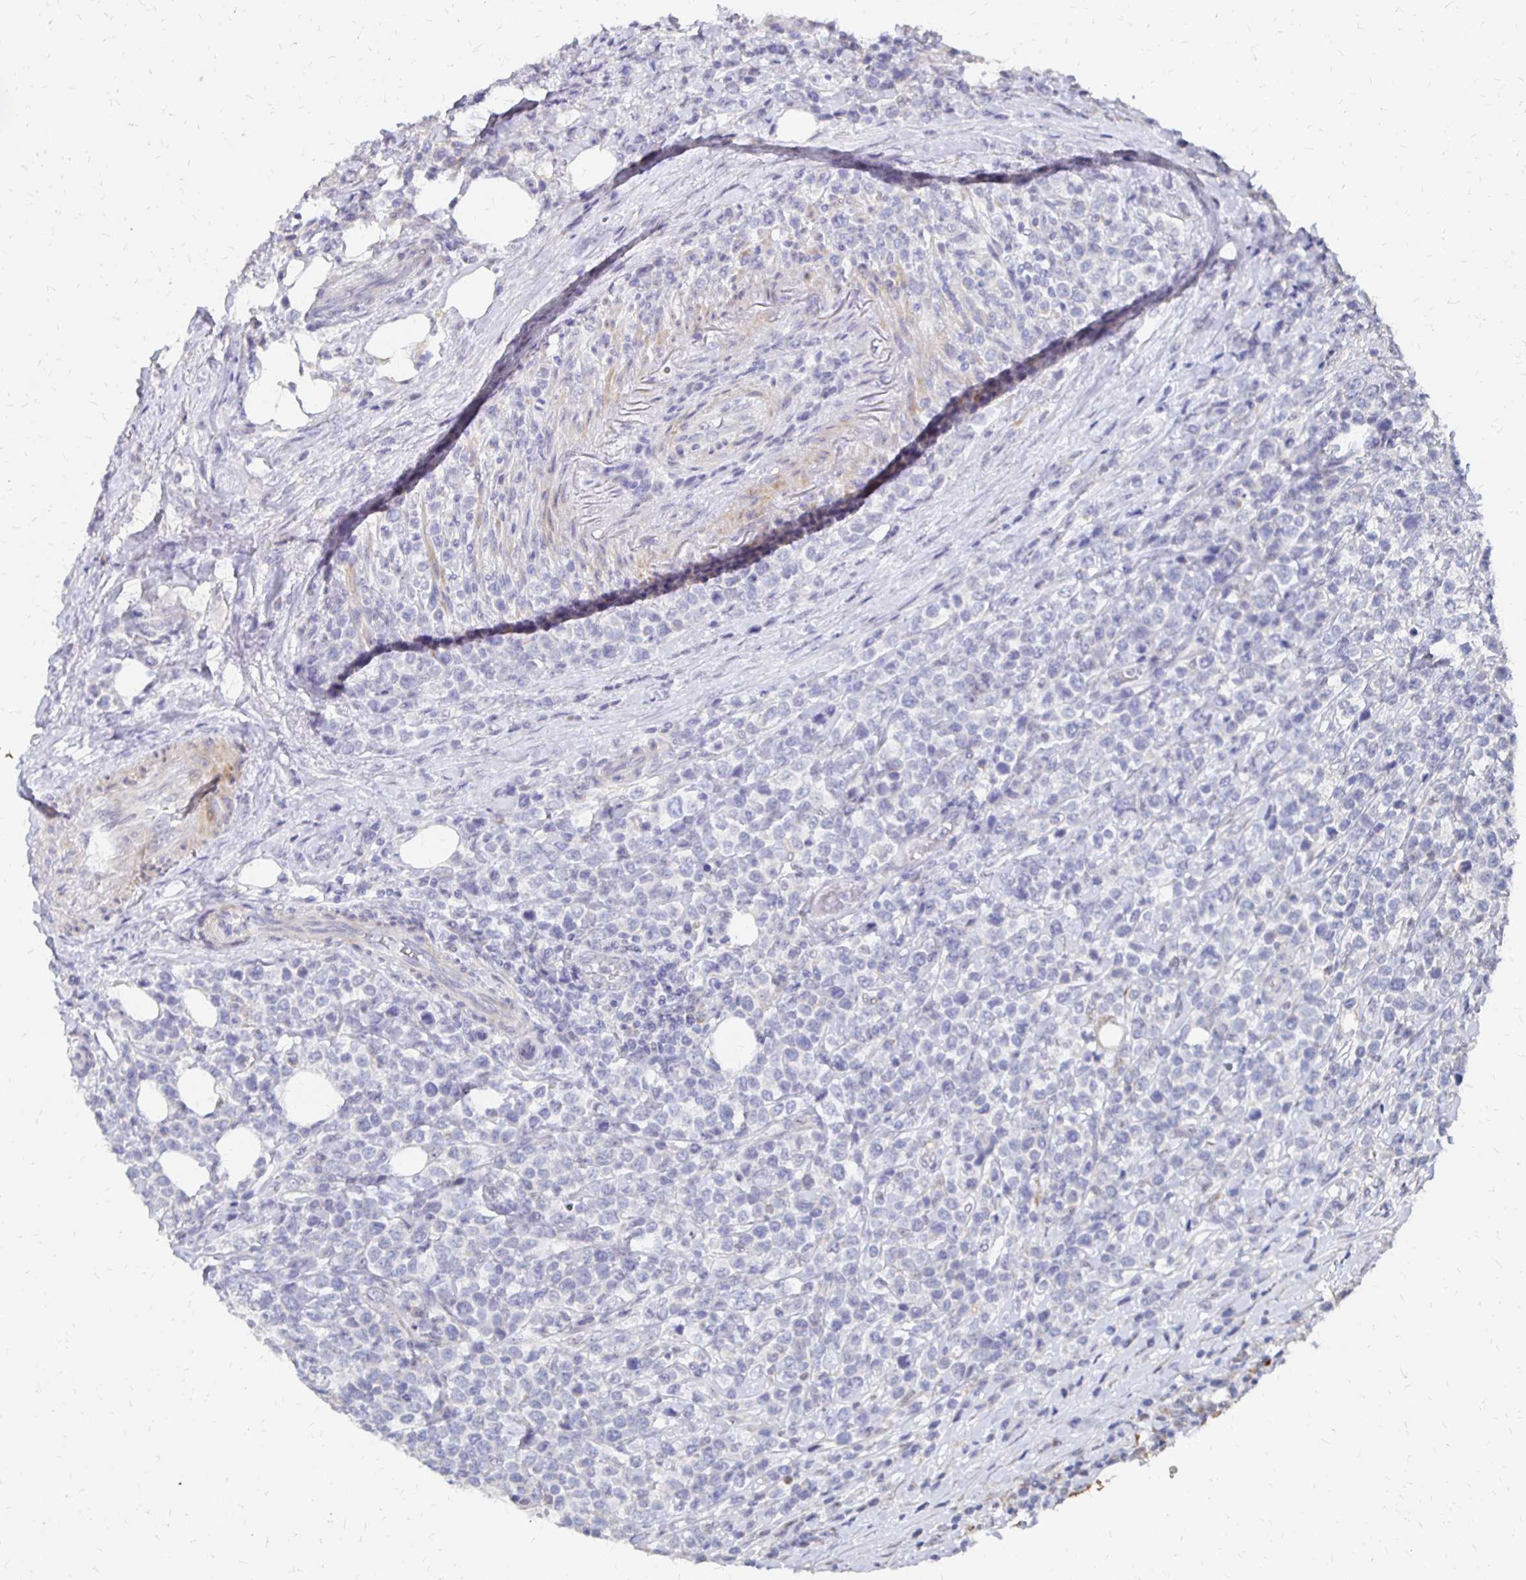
{"staining": {"intensity": "negative", "quantity": "none", "location": "none"}, "tissue": "lymphoma", "cell_type": "Tumor cells", "image_type": "cancer", "snomed": [{"axis": "morphology", "description": "Malignant lymphoma, non-Hodgkin's type, High grade"}, {"axis": "topography", "description": "Soft tissue"}], "caption": "High power microscopy micrograph of an immunohistochemistry (IHC) micrograph of lymphoma, revealing no significant expression in tumor cells.", "gene": "ATOSB", "patient": {"sex": "female", "age": 56}}